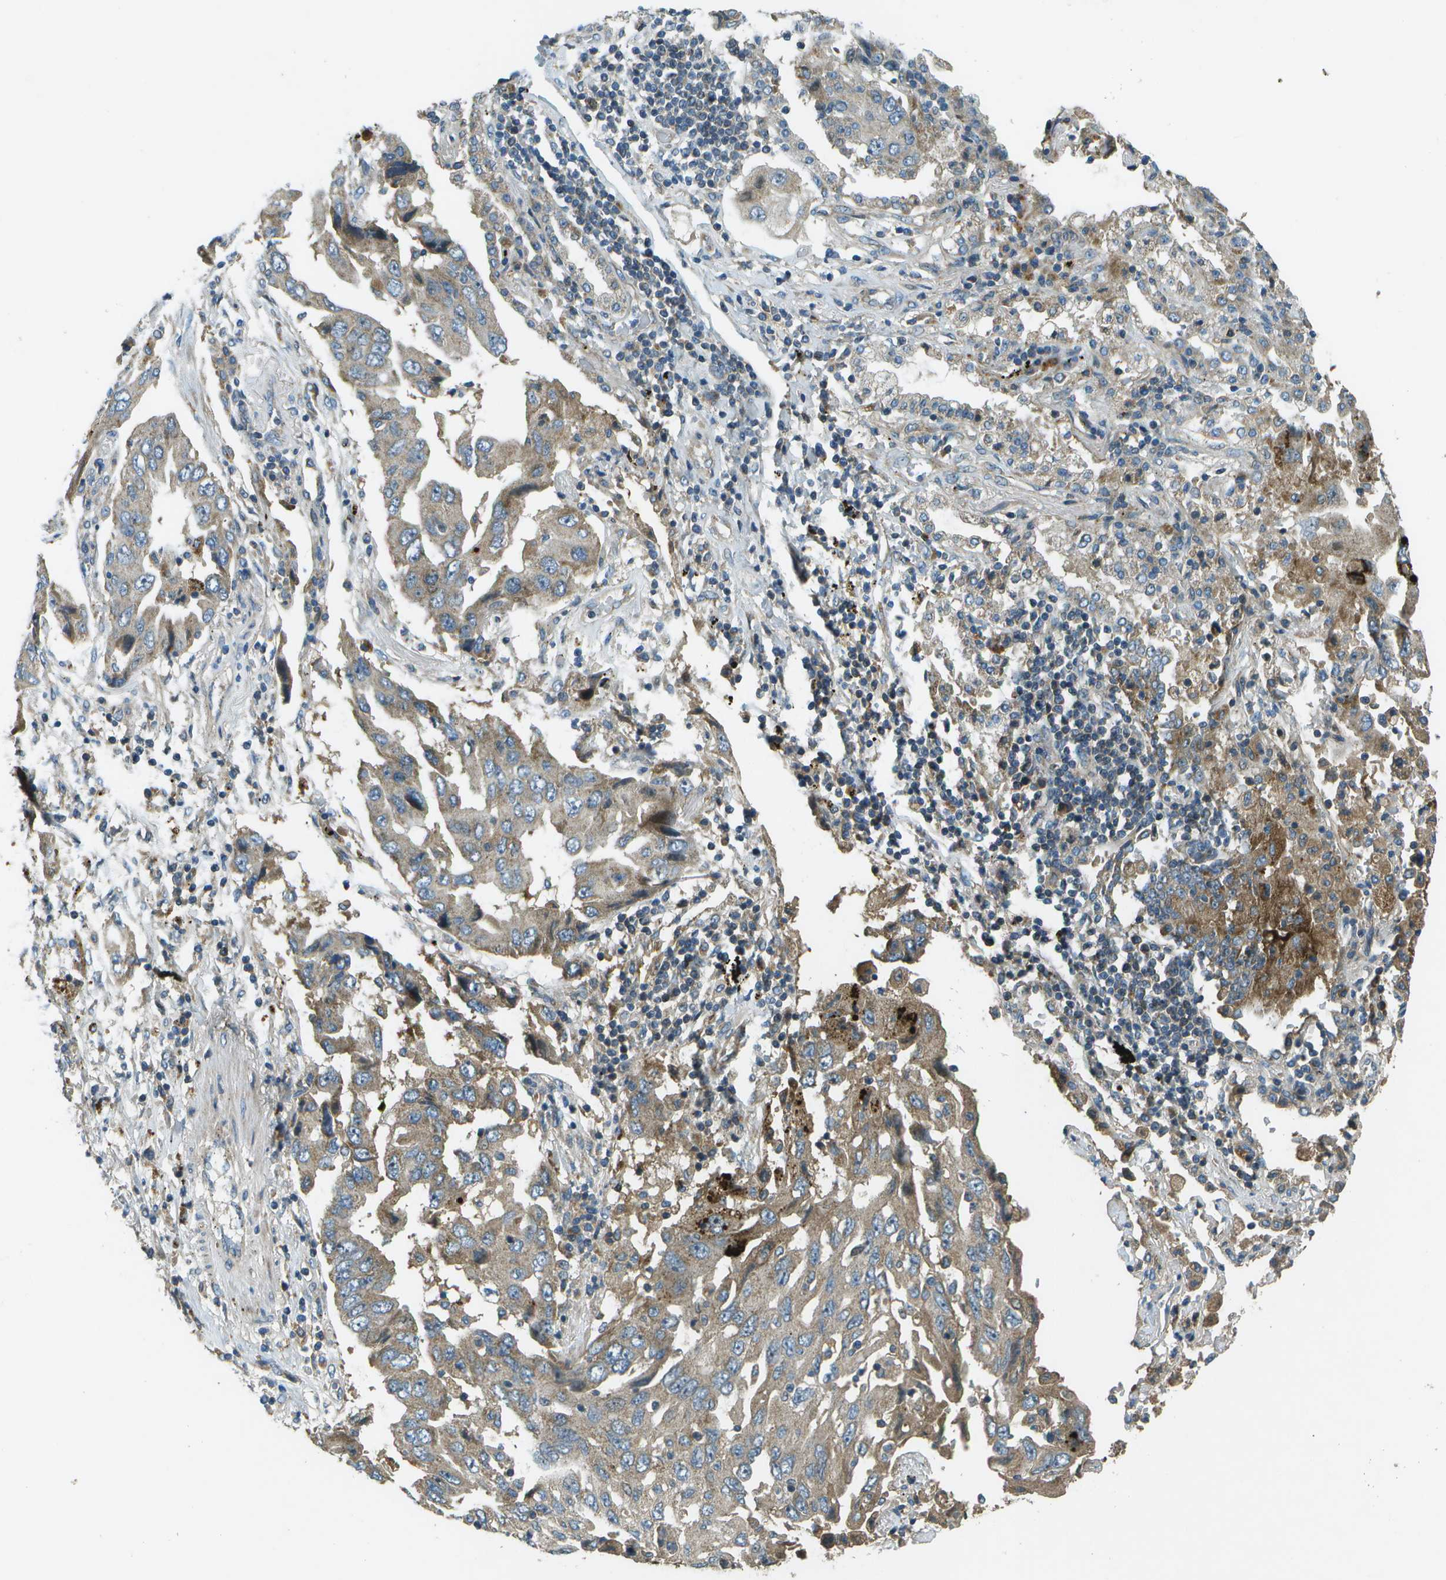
{"staining": {"intensity": "weak", "quantity": ">75%", "location": "cytoplasmic/membranous"}, "tissue": "lung cancer", "cell_type": "Tumor cells", "image_type": "cancer", "snomed": [{"axis": "morphology", "description": "Adenocarcinoma, NOS"}, {"axis": "topography", "description": "Lung"}], "caption": "Protein positivity by immunohistochemistry displays weak cytoplasmic/membranous positivity in about >75% of tumor cells in adenocarcinoma (lung).", "gene": "PXYLP1", "patient": {"sex": "female", "age": 65}}